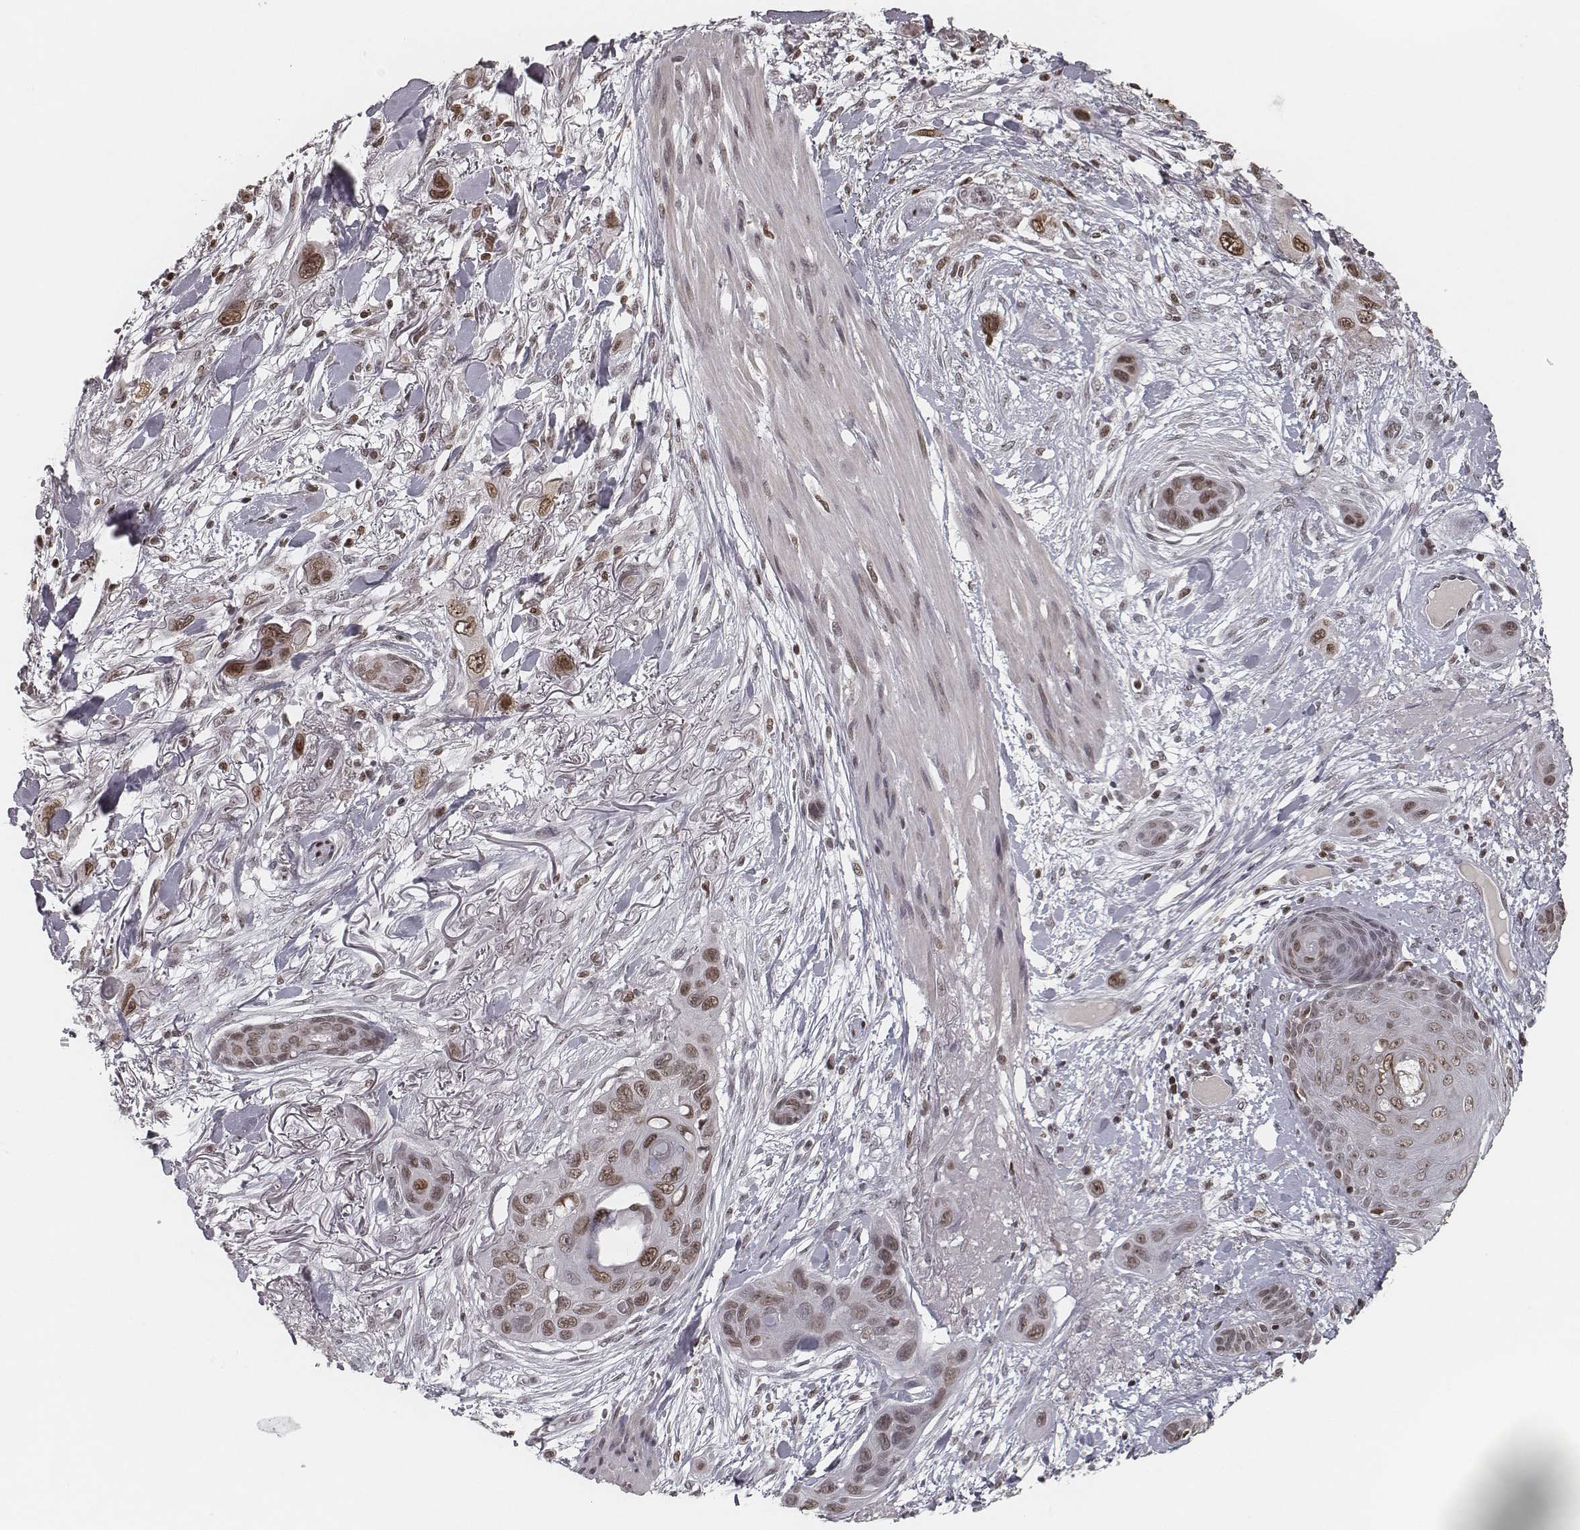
{"staining": {"intensity": "moderate", "quantity": ">75%", "location": "nuclear"}, "tissue": "skin cancer", "cell_type": "Tumor cells", "image_type": "cancer", "snomed": [{"axis": "morphology", "description": "Squamous cell carcinoma, NOS"}, {"axis": "topography", "description": "Skin"}], "caption": "IHC staining of squamous cell carcinoma (skin), which displays medium levels of moderate nuclear staining in about >75% of tumor cells indicating moderate nuclear protein staining. The staining was performed using DAB (brown) for protein detection and nuclei were counterstained in hematoxylin (blue).", "gene": "HMGA2", "patient": {"sex": "male", "age": 79}}